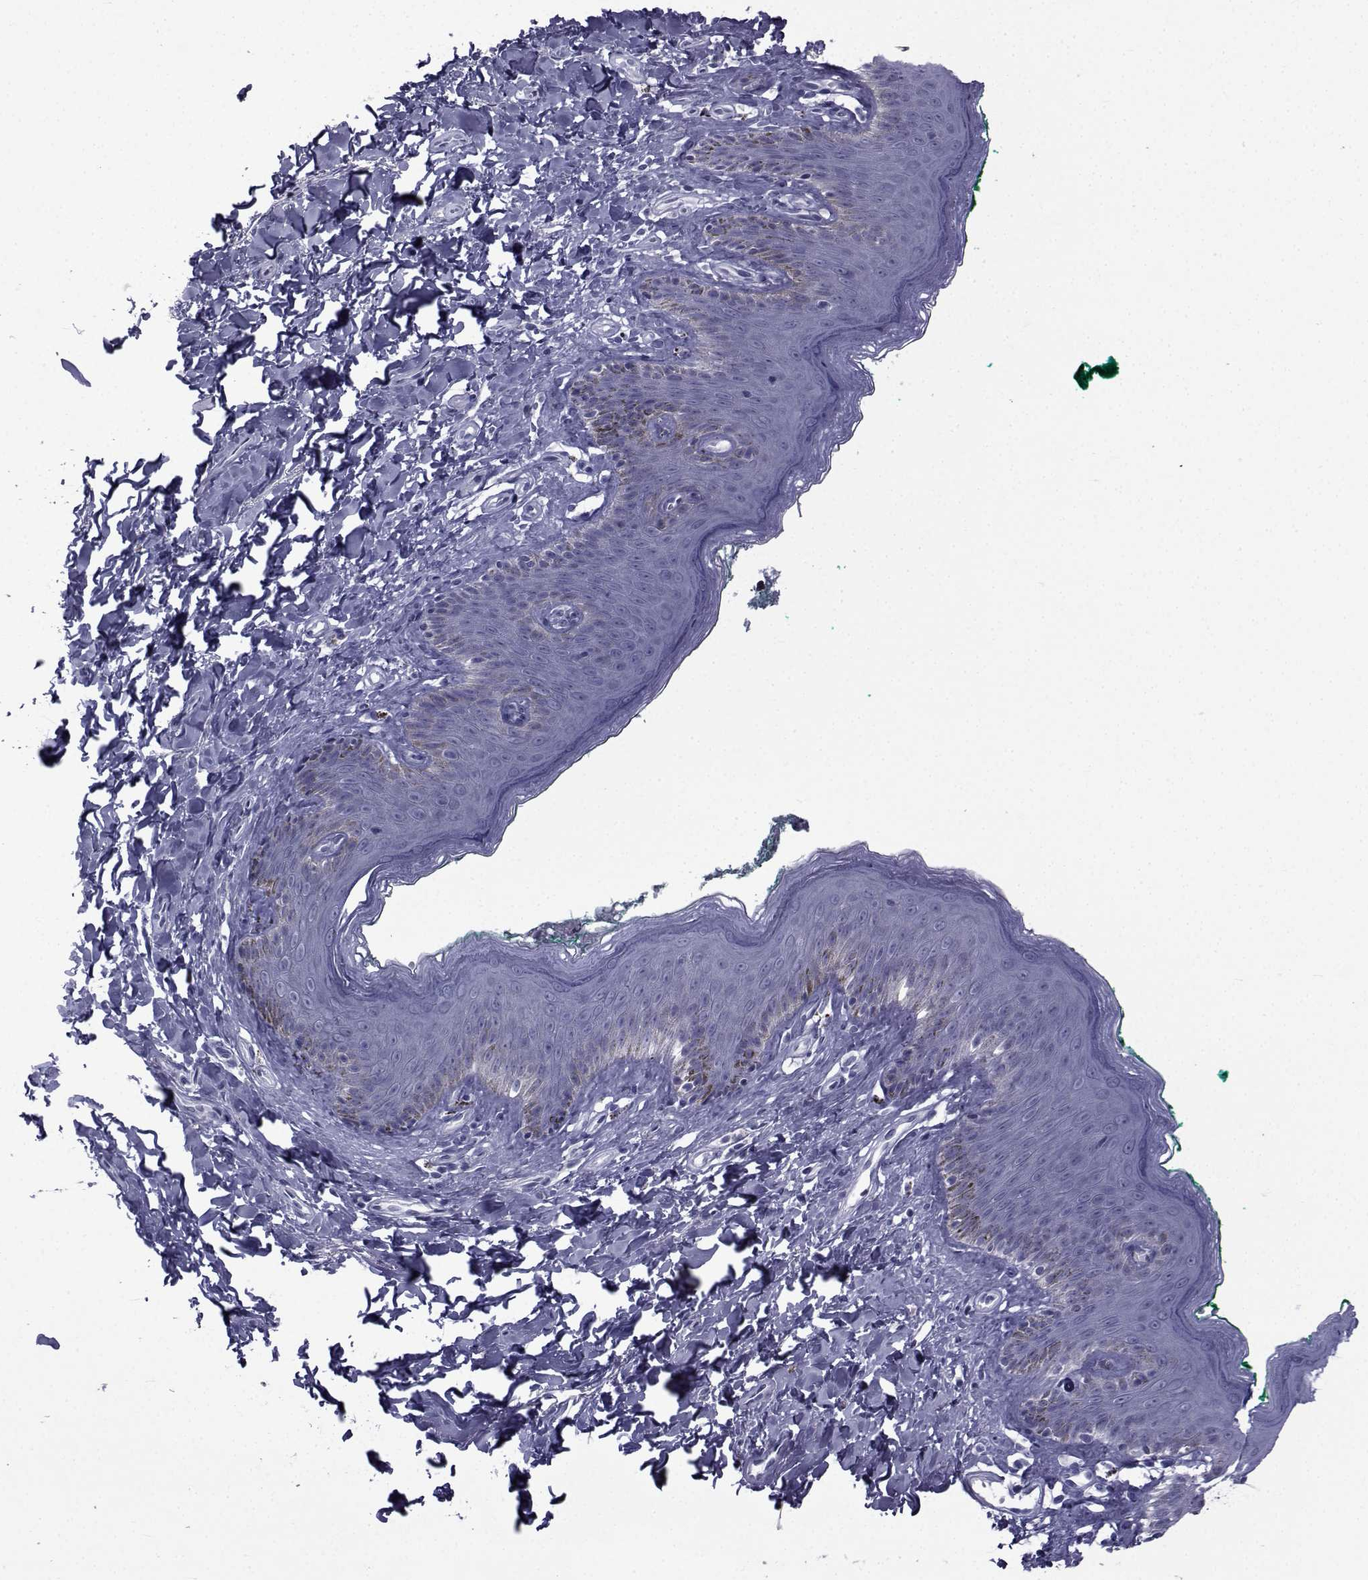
{"staining": {"intensity": "negative", "quantity": "none", "location": "none"}, "tissue": "skin", "cell_type": "Epidermal cells", "image_type": "normal", "snomed": [{"axis": "morphology", "description": "Normal tissue, NOS"}, {"axis": "topography", "description": "Vulva"}], "caption": "Immunohistochemical staining of unremarkable human skin exhibits no significant positivity in epidermal cells.", "gene": "PDE6G", "patient": {"sex": "female", "age": 66}}